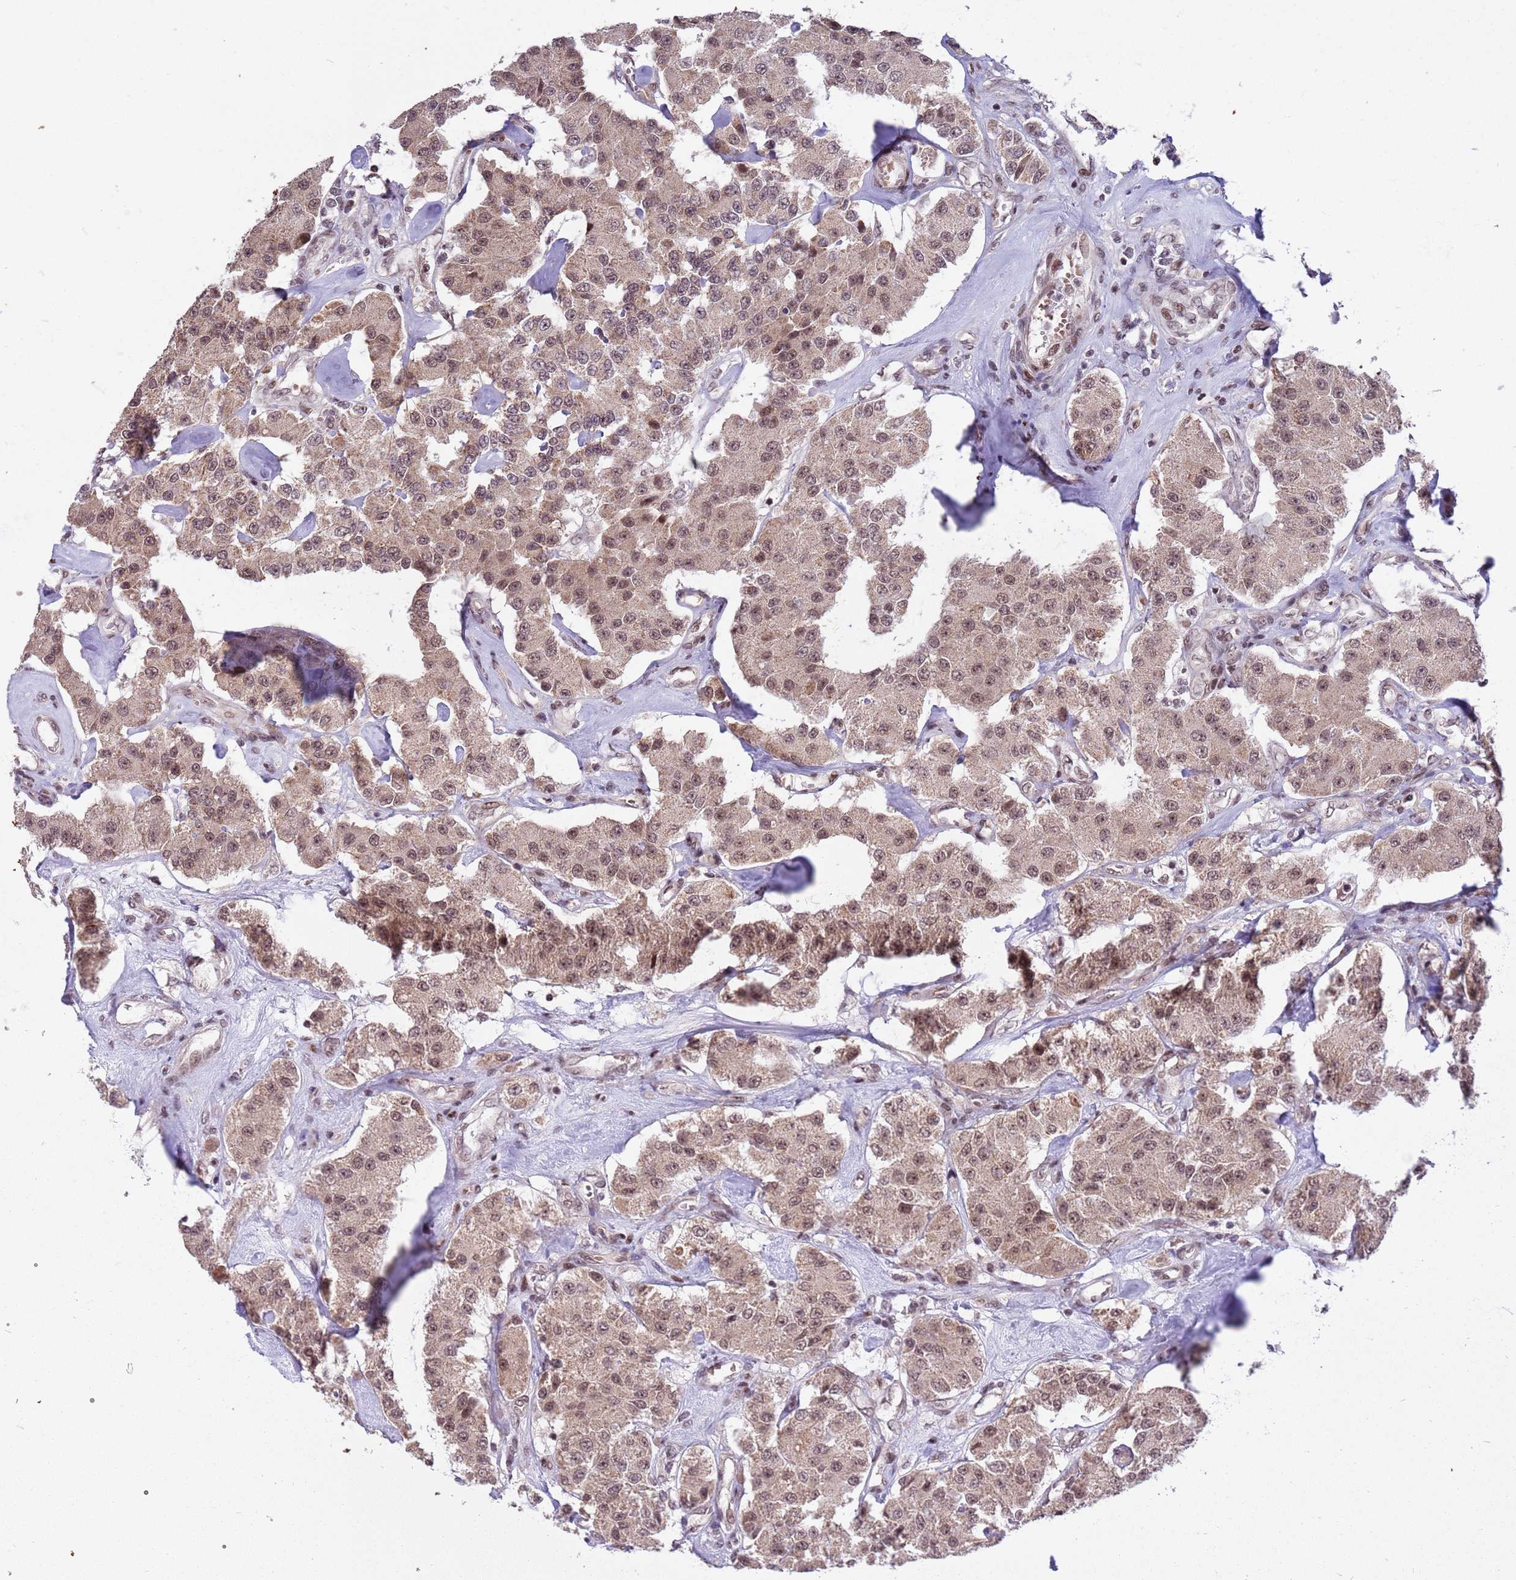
{"staining": {"intensity": "weak", "quantity": ">75%", "location": "cytoplasmic/membranous,nuclear"}, "tissue": "carcinoid", "cell_type": "Tumor cells", "image_type": "cancer", "snomed": [{"axis": "morphology", "description": "Carcinoid, malignant, NOS"}, {"axis": "topography", "description": "Pancreas"}], "caption": "Carcinoid stained with a brown dye reveals weak cytoplasmic/membranous and nuclear positive expression in about >75% of tumor cells.", "gene": "PPM1H", "patient": {"sex": "male", "age": 41}}